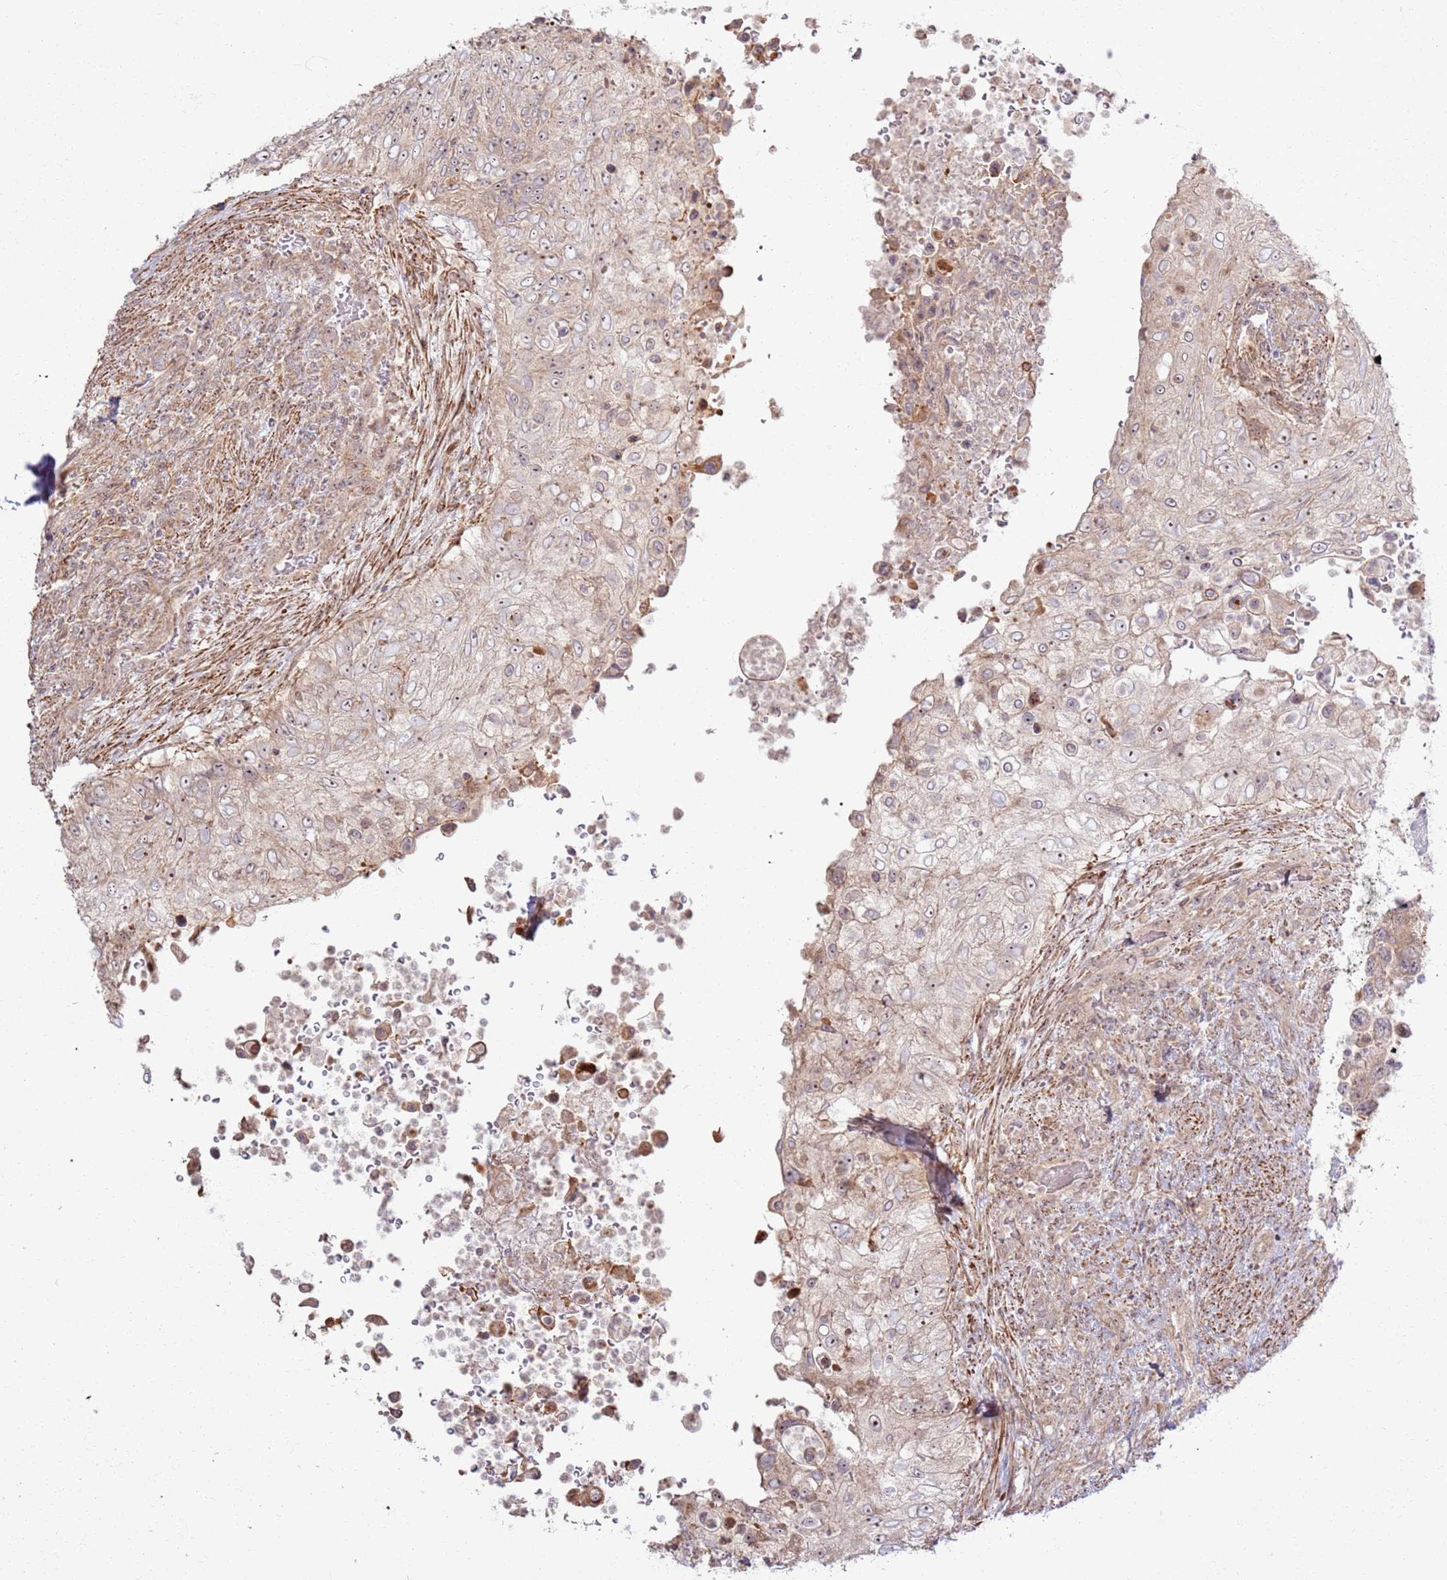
{"staining": {"intensity": "moderate", "quantity": "25%-75%", "location": "nuclear"}, "tissue": "urothelial cancer", "cell_type": "Tumor cells", "image_type": "cancer", "snomed": [{"axis": "morphology", "description": "Urothelial carcinoma, High grade"}, {"axis": "topography", "description": "Urinary bladder"}], "caption": "DAB (3,3'-diaminobenzidine) immunohistochemical staining of urothelial cancer exhibits moderate nuclear protein staining in about 25%-75% of tumor cells.", "gene": "CNPY1", "patient": {"sex": "female", "age": 60}}